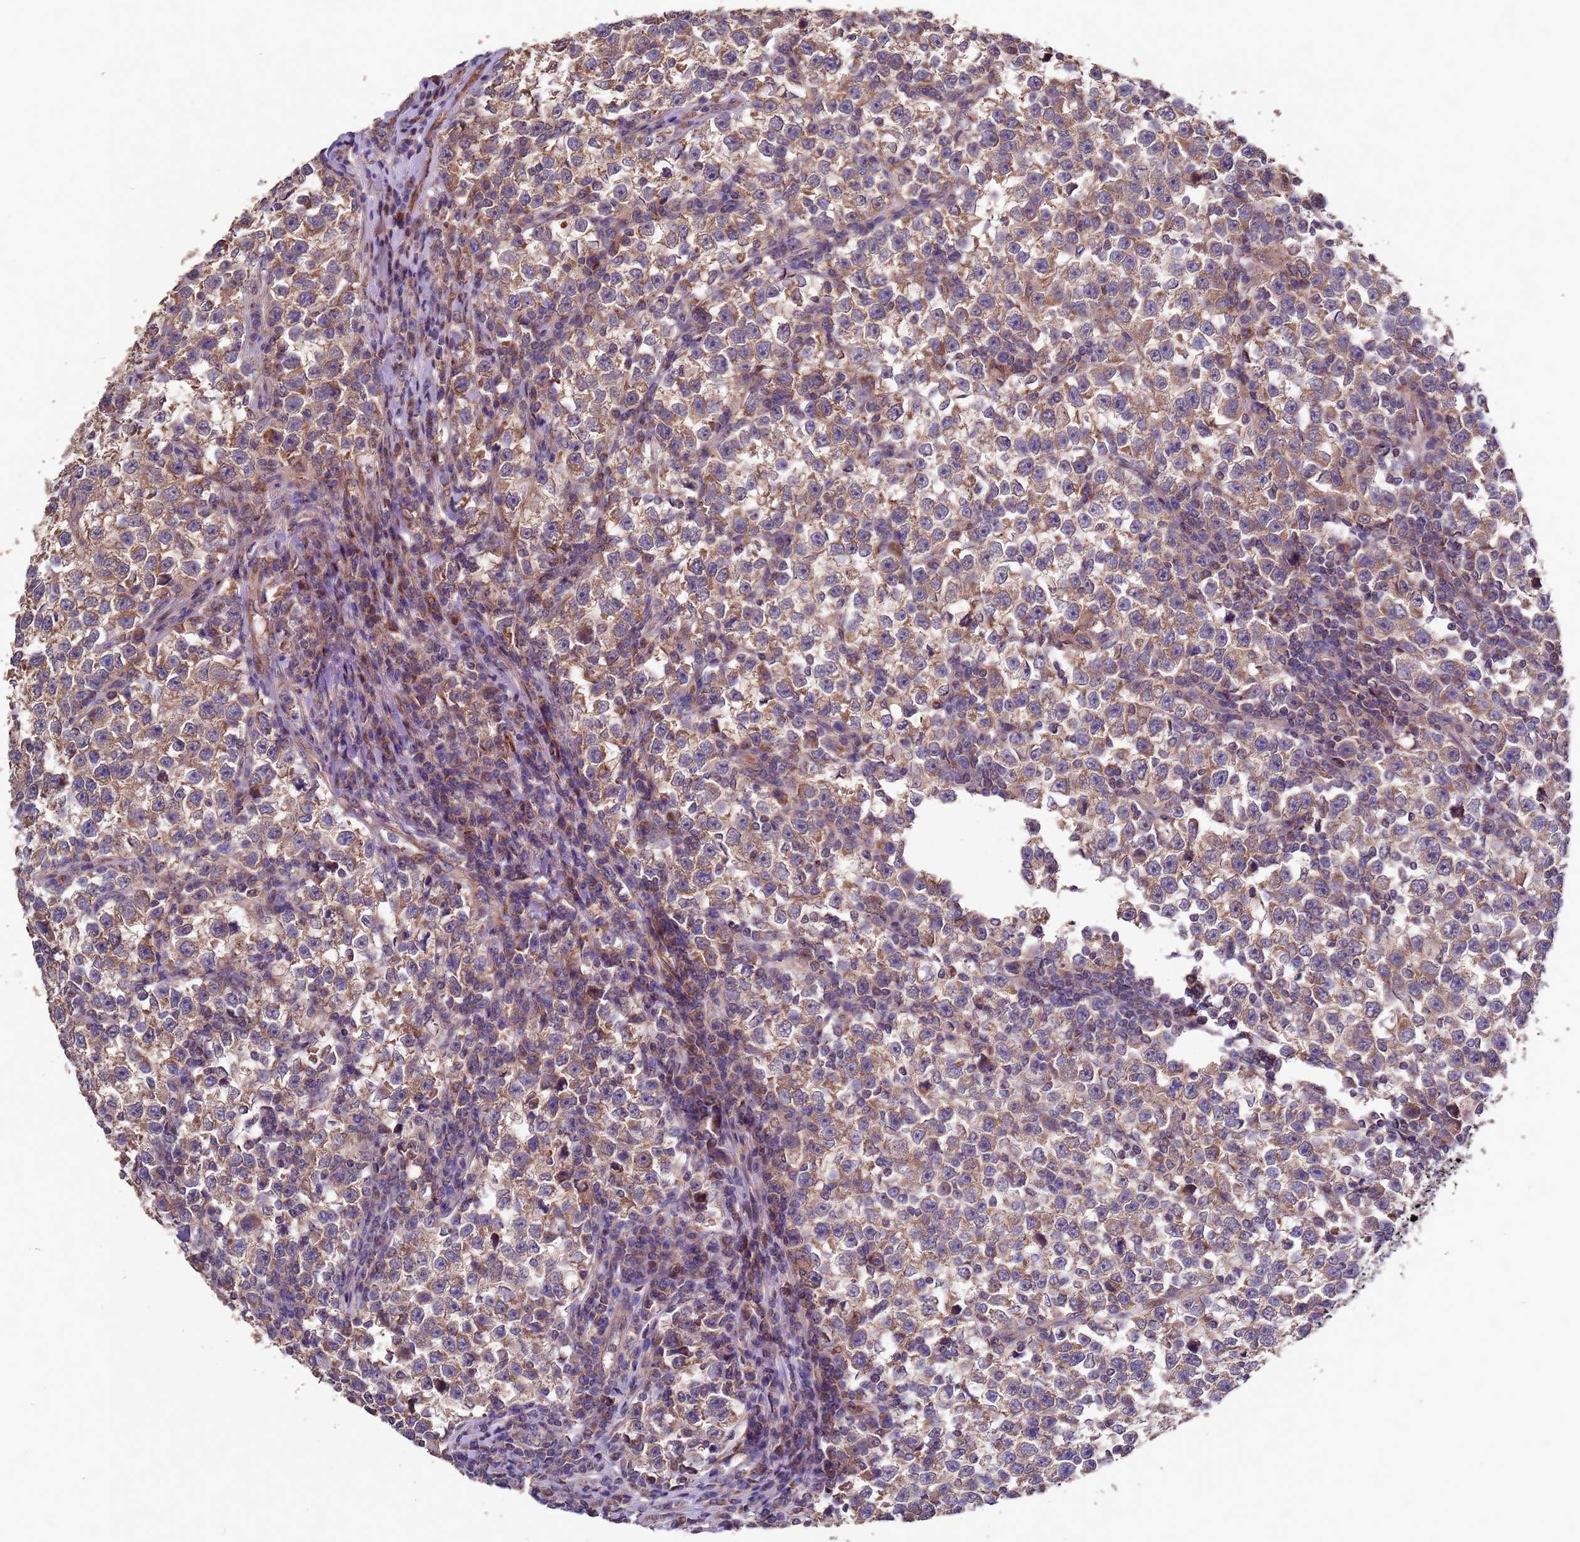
{"staining": {"intensity": "moderate", "quantity": ">75%", "location": "cytoplasmic/membranous"}, "tissue": "testis cancer", "cell_type": "Tumor cells", "image_type": "cancer", "snomed": [{"axis": "morphology", "description": "Normal tissue, NOS"}, {"axis": "morphology", "description": "Seminoma, NOS"}, {"axis": "topography", "description": "Testis"}], "caption": "IHC histopathology image of neoplastic tissue: testis cancer stained using immunohistochemistry (IHC) demonstrates medium levels of moderate protein expression localized specifically in the cytoplasmic/membranous of tumor cells, appearing as a cytoplasmic/membranous brown color.", "gene": "RSPRY1", "patient": {"sex": "male", "age": 43}}